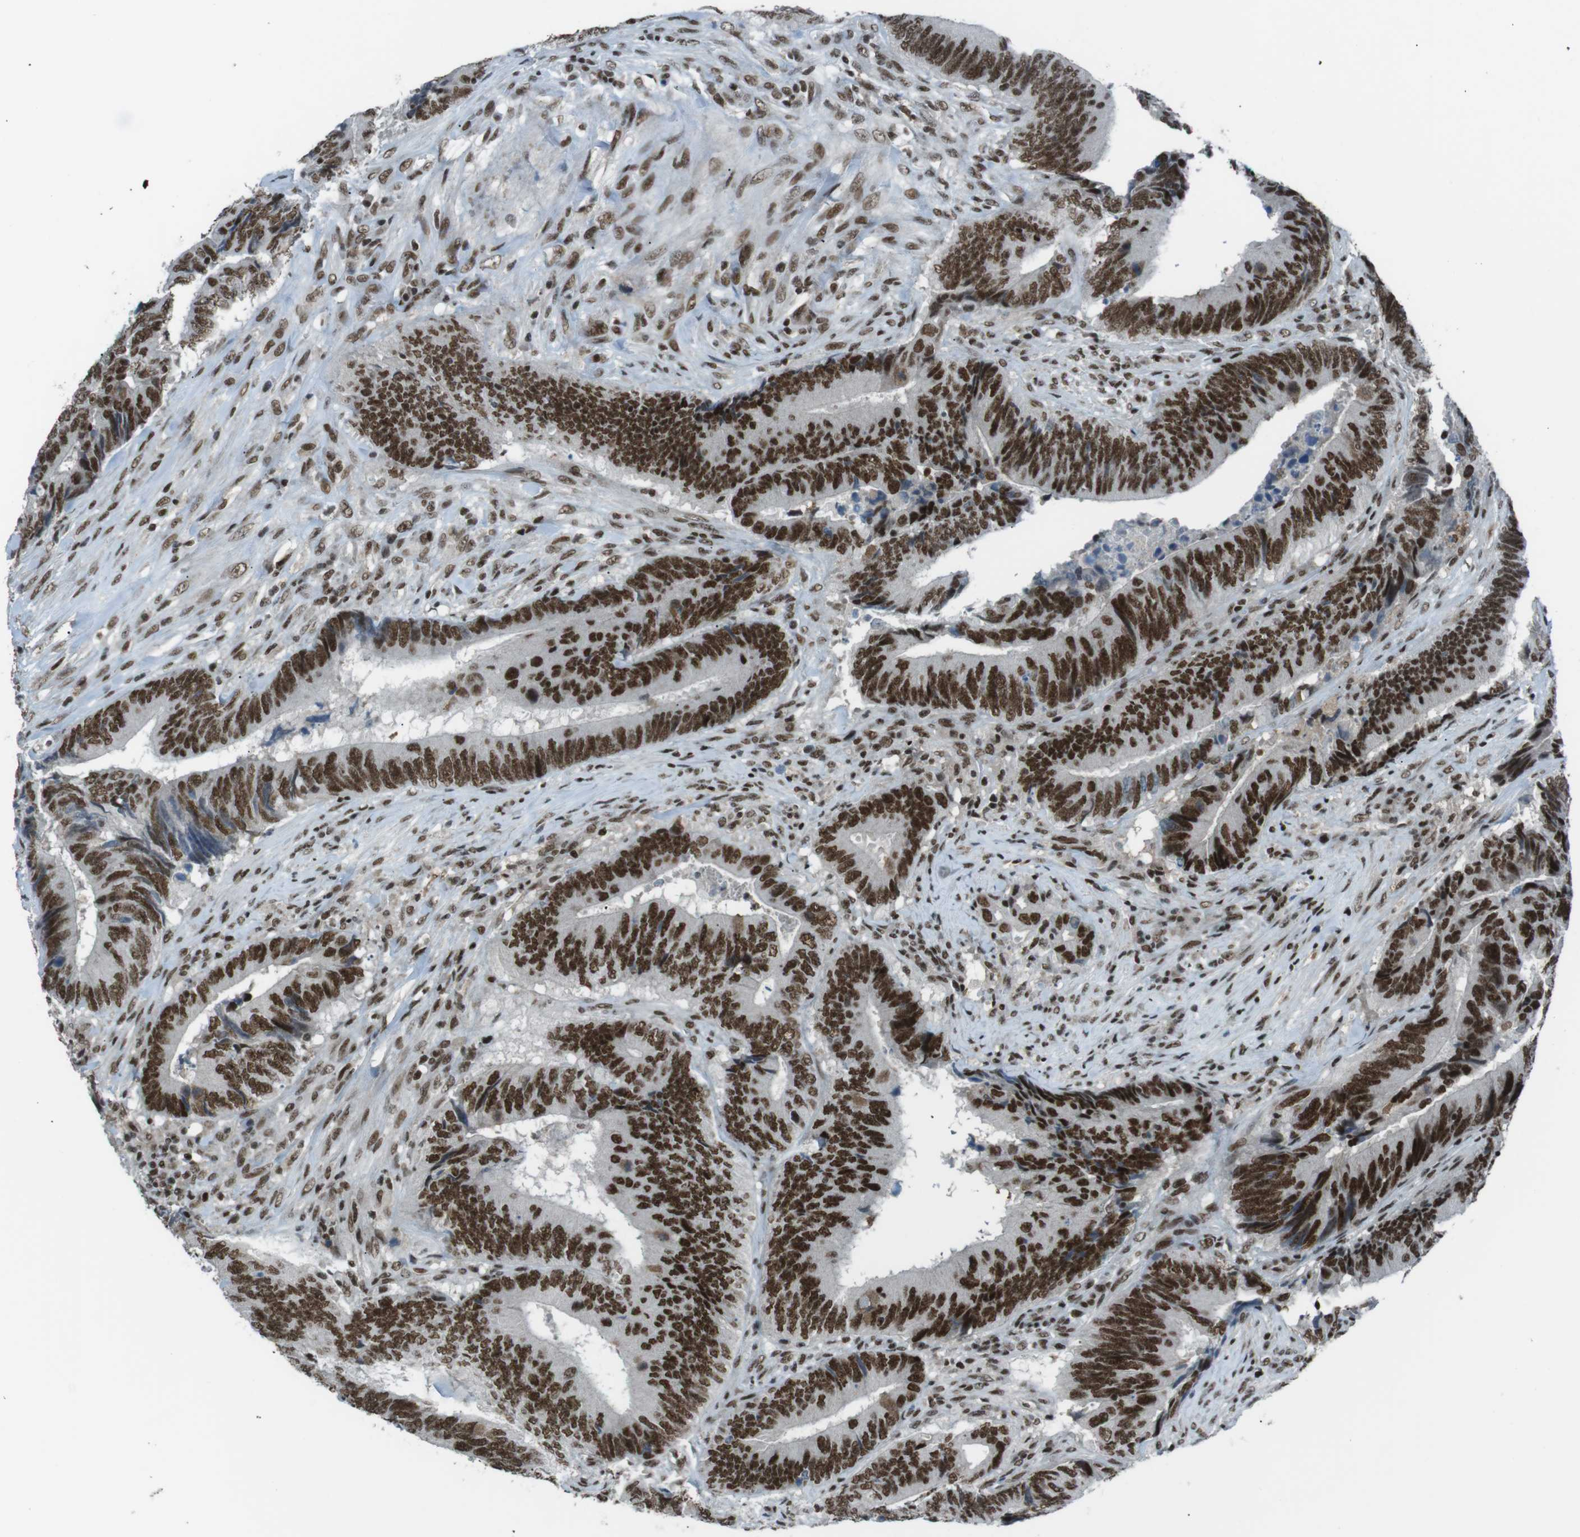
{"staining": {"intensity": "strong", "quantity": ">75%", "location": "nuclear"}, "tissue": "colorectal cancer", "cell_type": "Tumor cells", "image_type": "cancer", "snomed": [{"axis": "morphology", "description": "Normal tissue, NOS"}, {"axis": "morphology", "description": "Adenocarcinoma, NOS"}, {"axis": "topography", "description": "Colon"}], "caption": "Strong nuclear positivity is identified in approximately >75% of tumor cells in colorectal cancer (adenocarcinoma). The protein of interest is stained brown, and the nuclei are stained in blue (DAB (3,3'-diaminobenzidine) IHC with brightfield microscopy, high magnification).", "gene": "TAF1", "patient": {"sex": "male", "age": 56}}